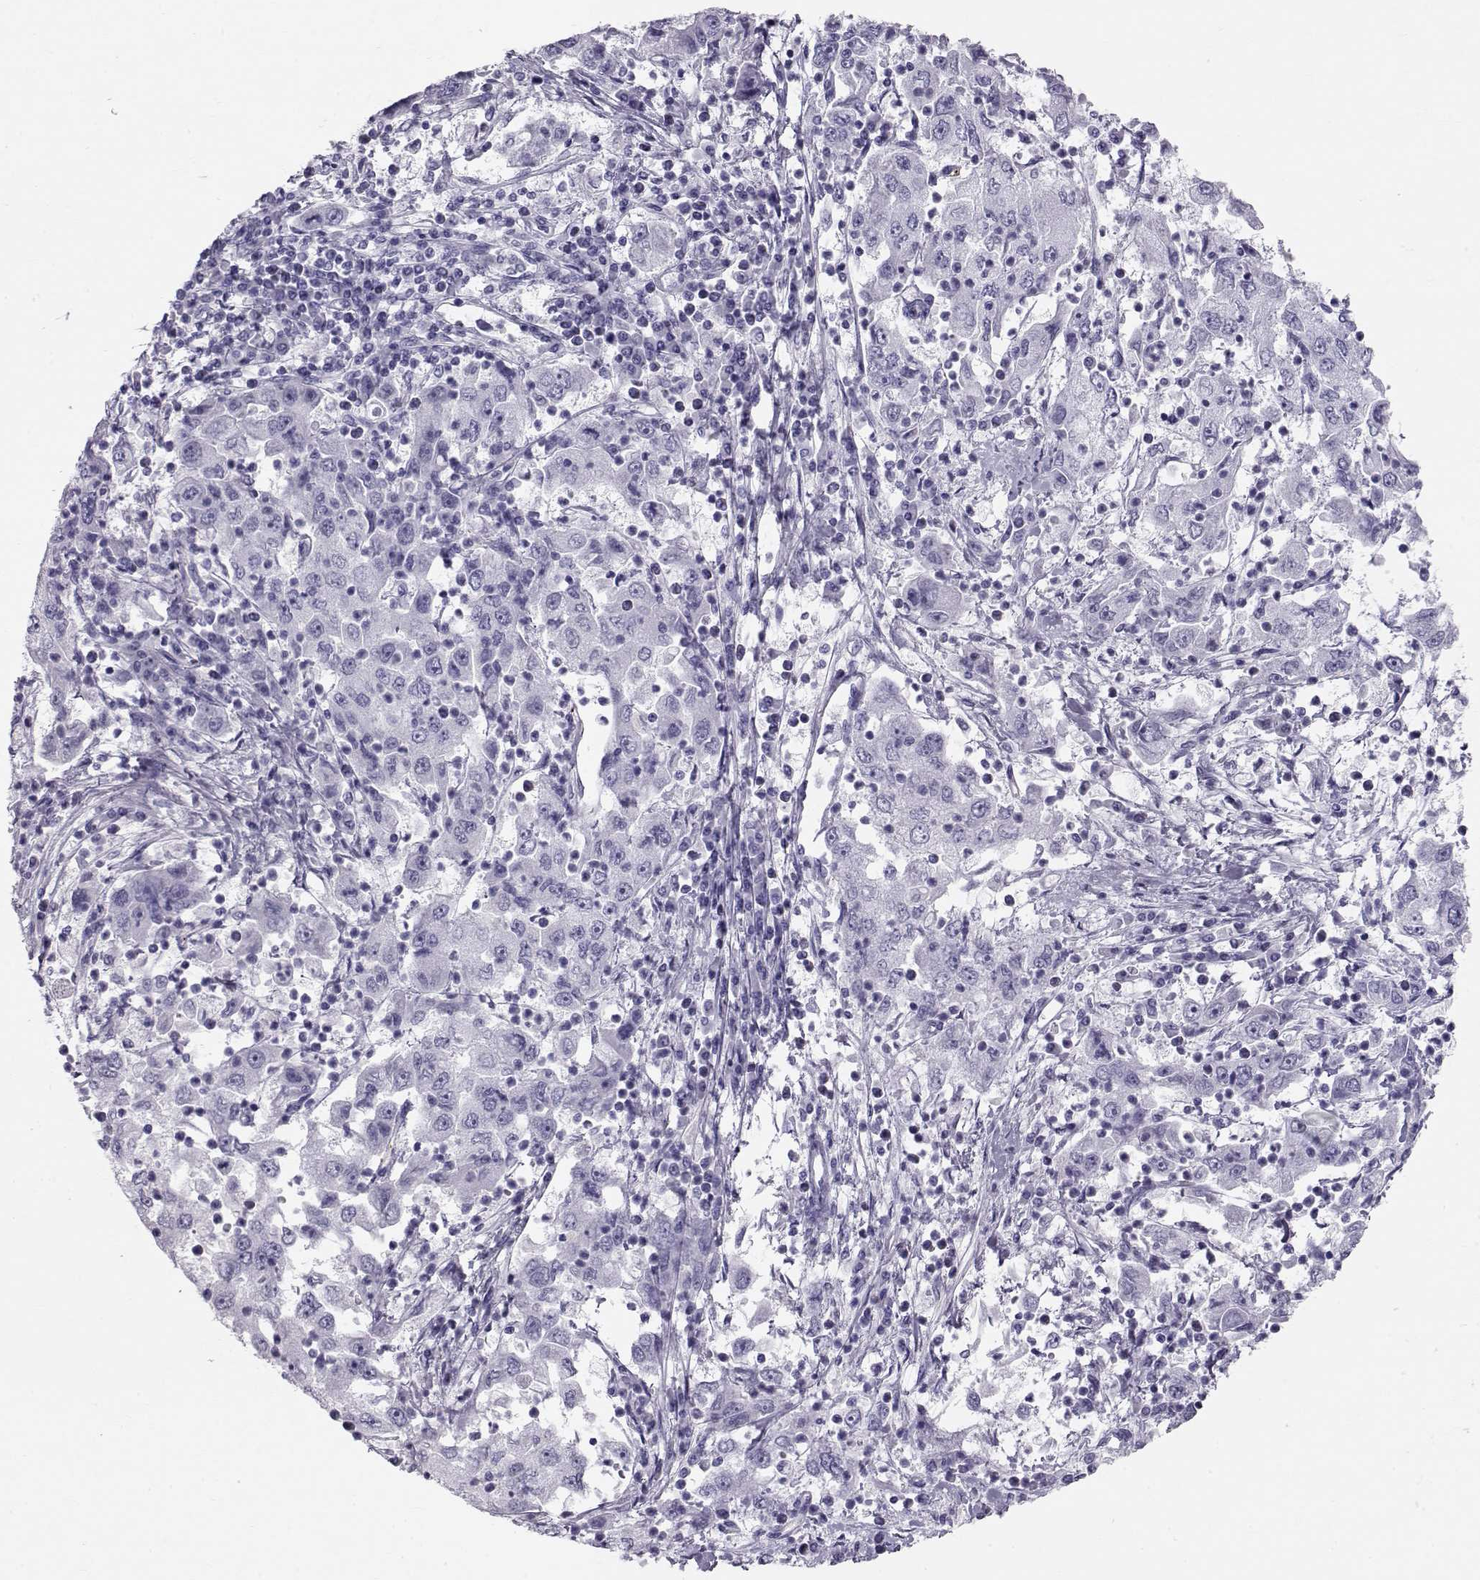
{"staining": {"intensity": "negative", "quantity": "none", "location": "none"}, "tissue": "cervical cancer", "cell_type": "Tumor cells", "image_type": "cancer", "snomed": [{"axis": "morphology", "description": "Squamous cell carcinoma, NOS"}, {"axis": "topography", "description": "Cervix"}], "caption": "The immunohistochemistry photomicrograph has no significant positivity in tumor cells of cervical squamous cell carcinoma tissue.", "gene": "RD3", "patient": {"sex": "female", "age": 36}}